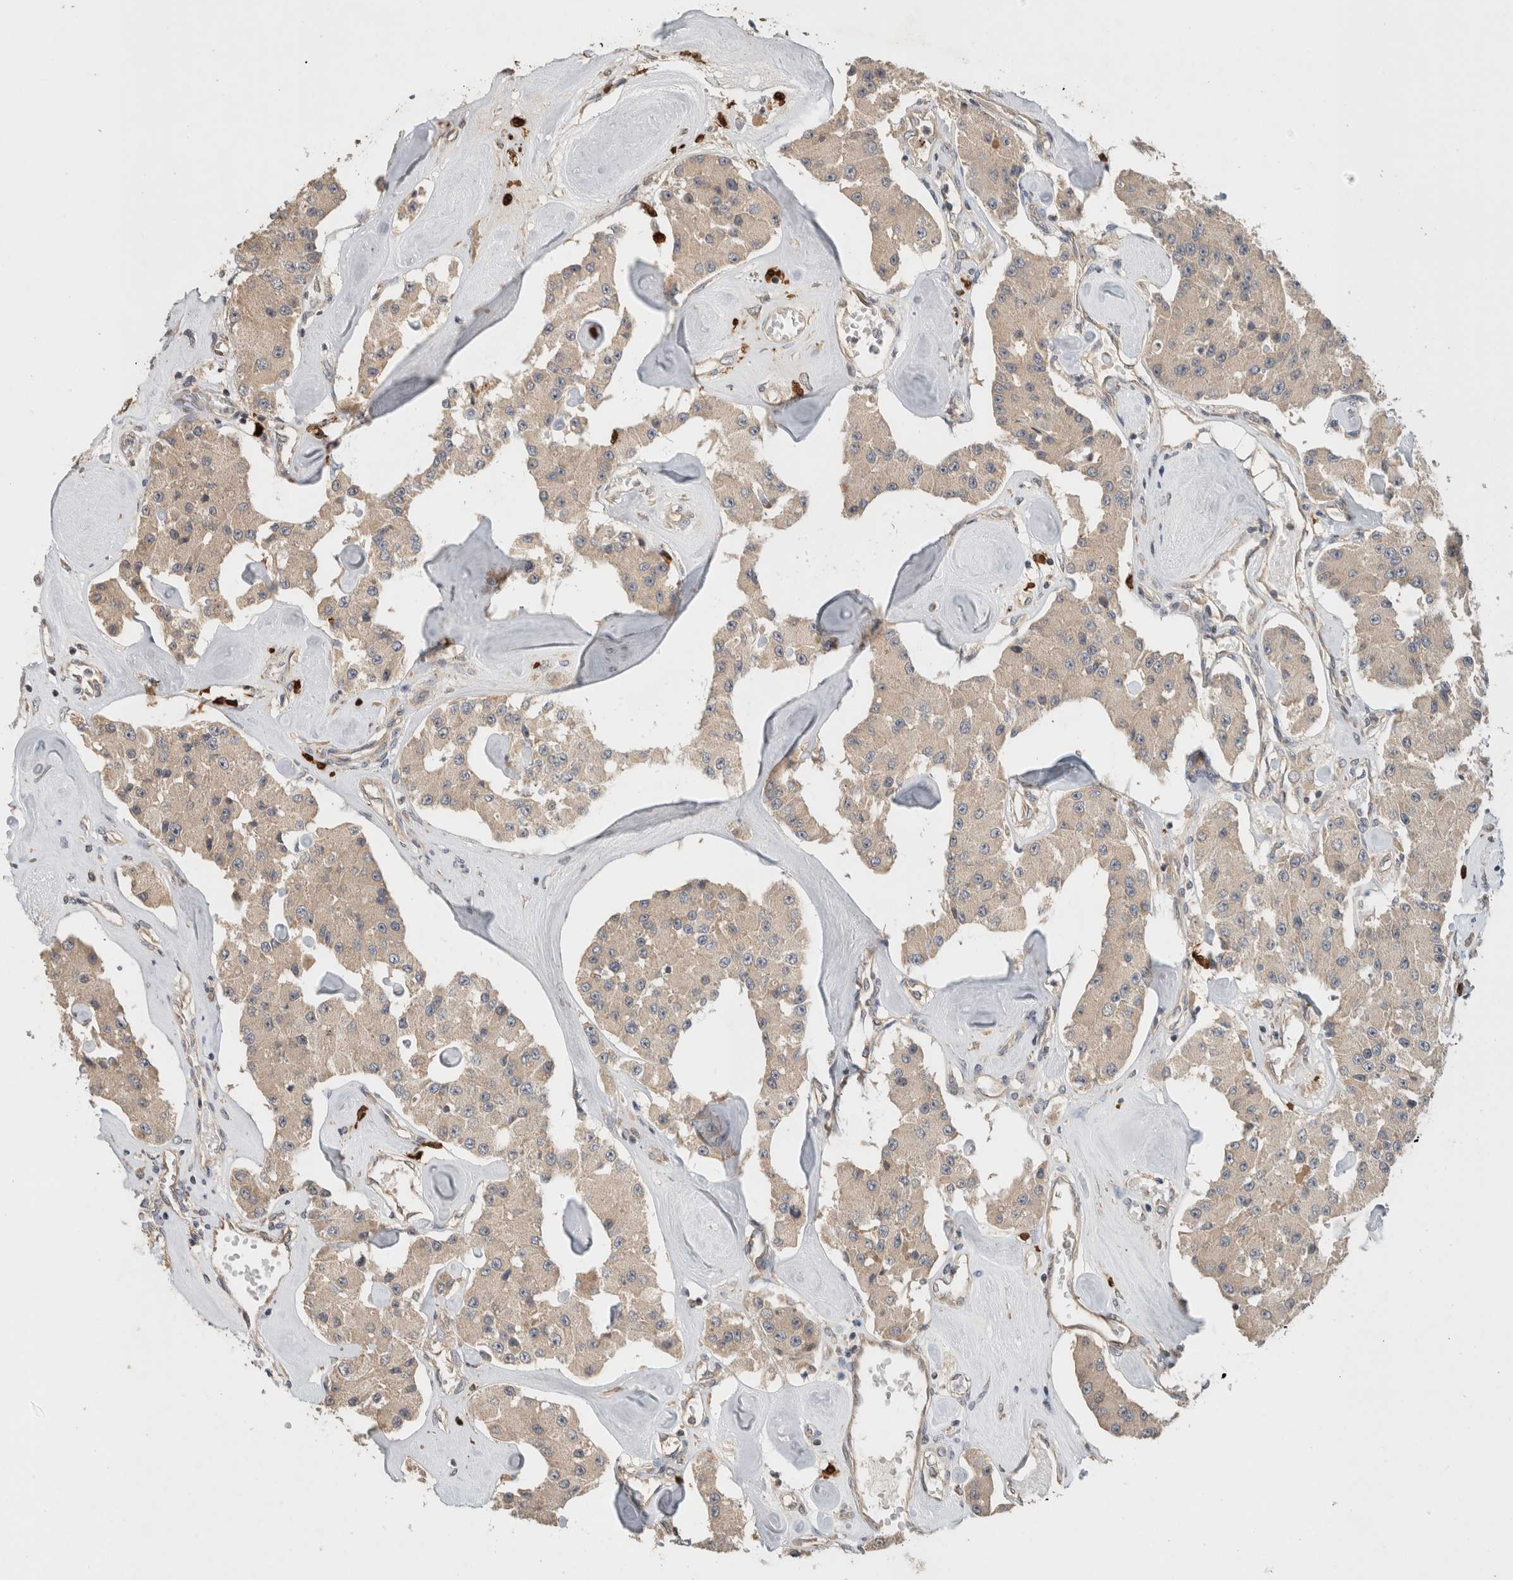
{"staining": {"intensity": "weak", "quantity": "25%-75%", "location": "cytoplasmic/membranous"}, "tissue": "carcinoid", "cell_type": "Tumor cells", "image_type": "cancer", "snomed": [{"axis": "morphology", "description": "Carcinoid, malignant, NOS"}, {"axis": "topography", "description": "Pancreas"}], "caption": "This micrograph reveals IHC staining of carcinoid, with low weak cytoplasmic/membranous positivity in about 25%-75% of tumor cells.", "gene": "PUM1", "patient": {"sex": "male", "age": 41}}